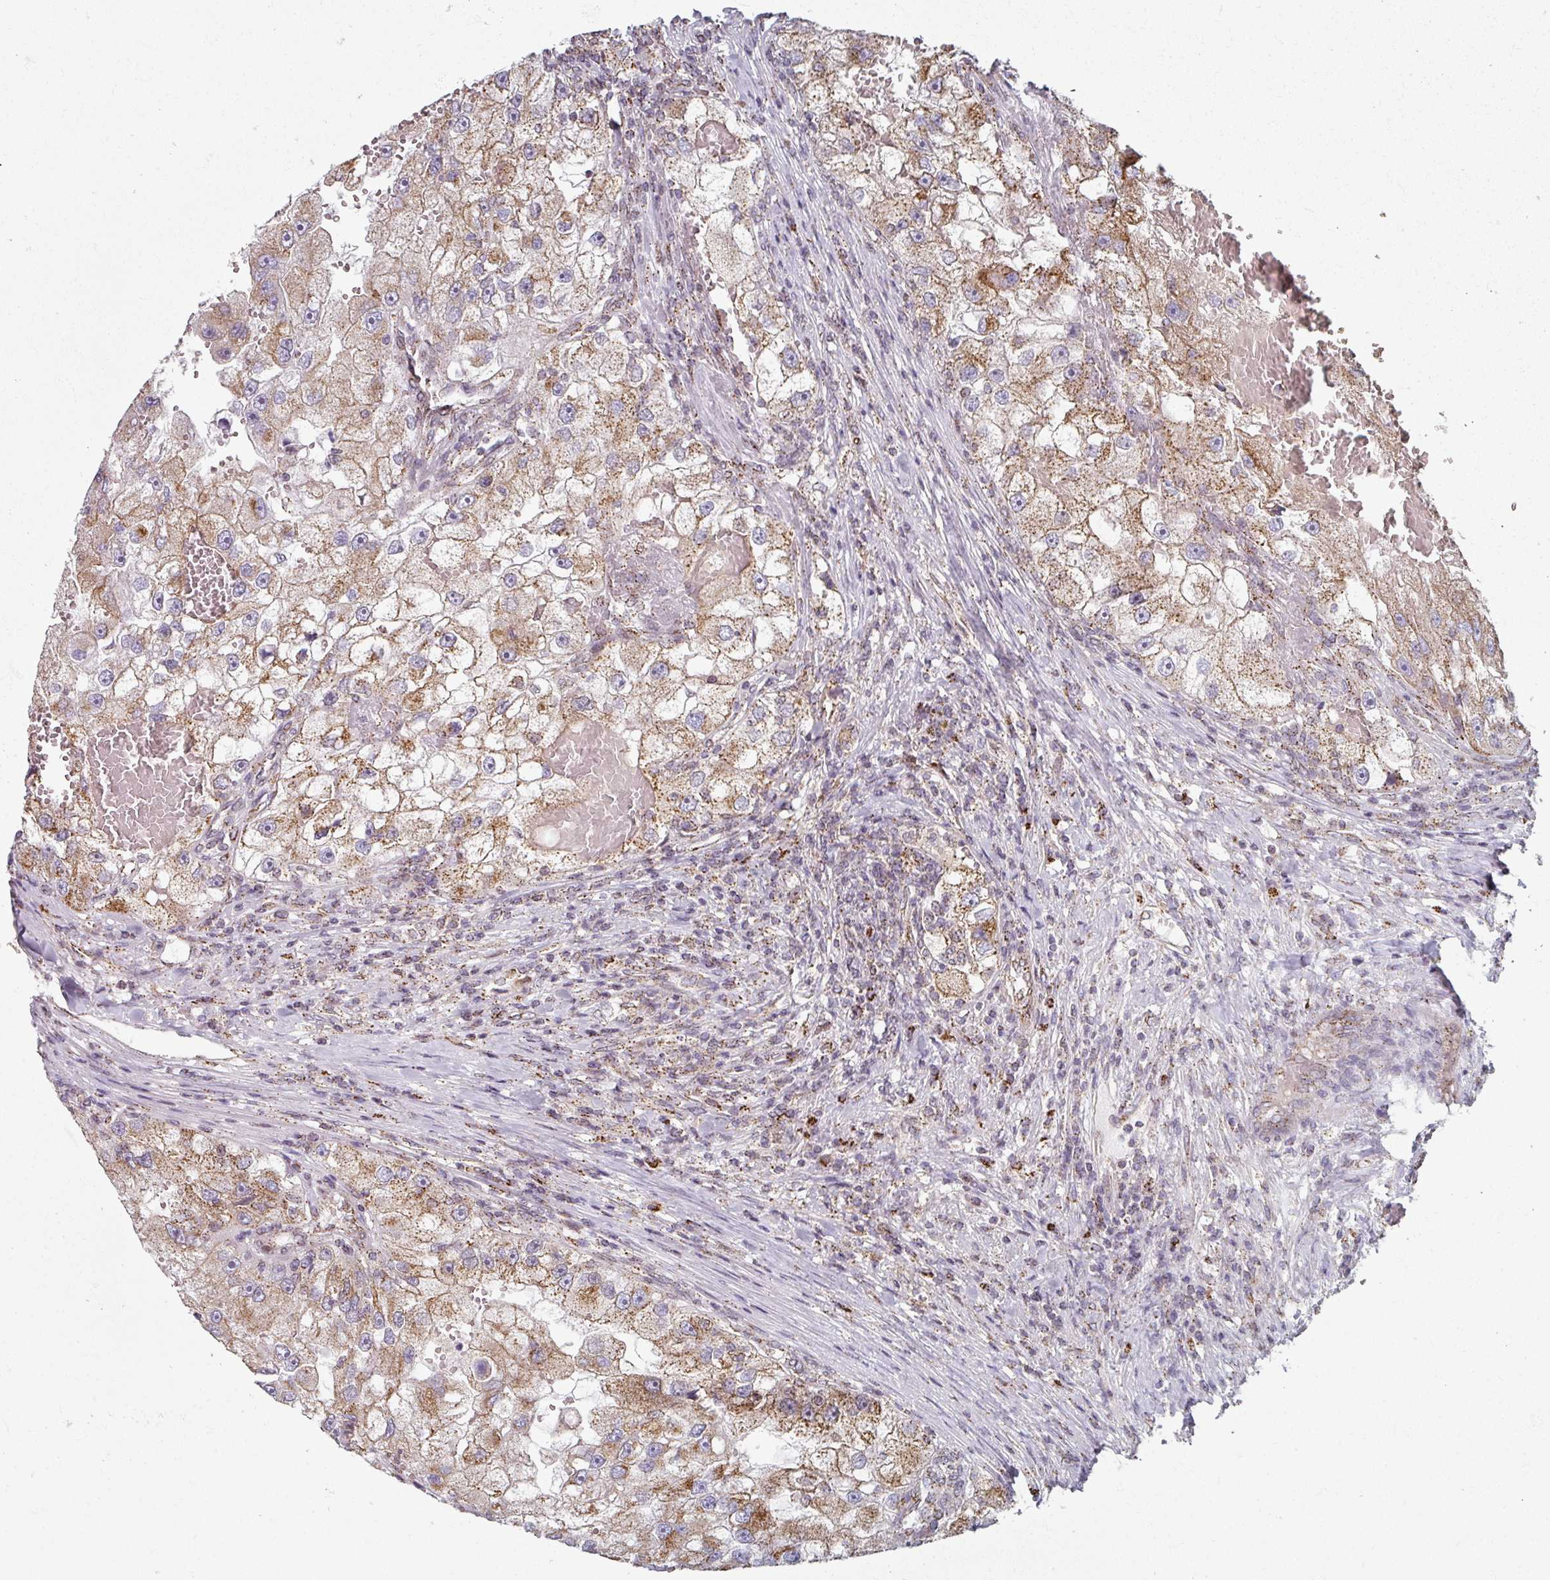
{"staining": {"intensity": "moderate", "quantity": ">75%", "location": "cytoplasmic/membranous"}, "tissue": "renal cancer", "cell_type": "Tumor cells", "image_type": "cancer", "snomed": [{"axis": "morphology", "description": "Adenocarcinoma, NOS"}, {"axis": "topography", "description": "Kidney"}], "caption": "This histopathology image reveals IHC staining of renal cancer (adenocarcinoma), with medium moderate cytoplasmic/membranous expression in approximately >75% of tumor cells.", "gene": "CCDC85B", "patient": {"sex": "male", "age": 63}}